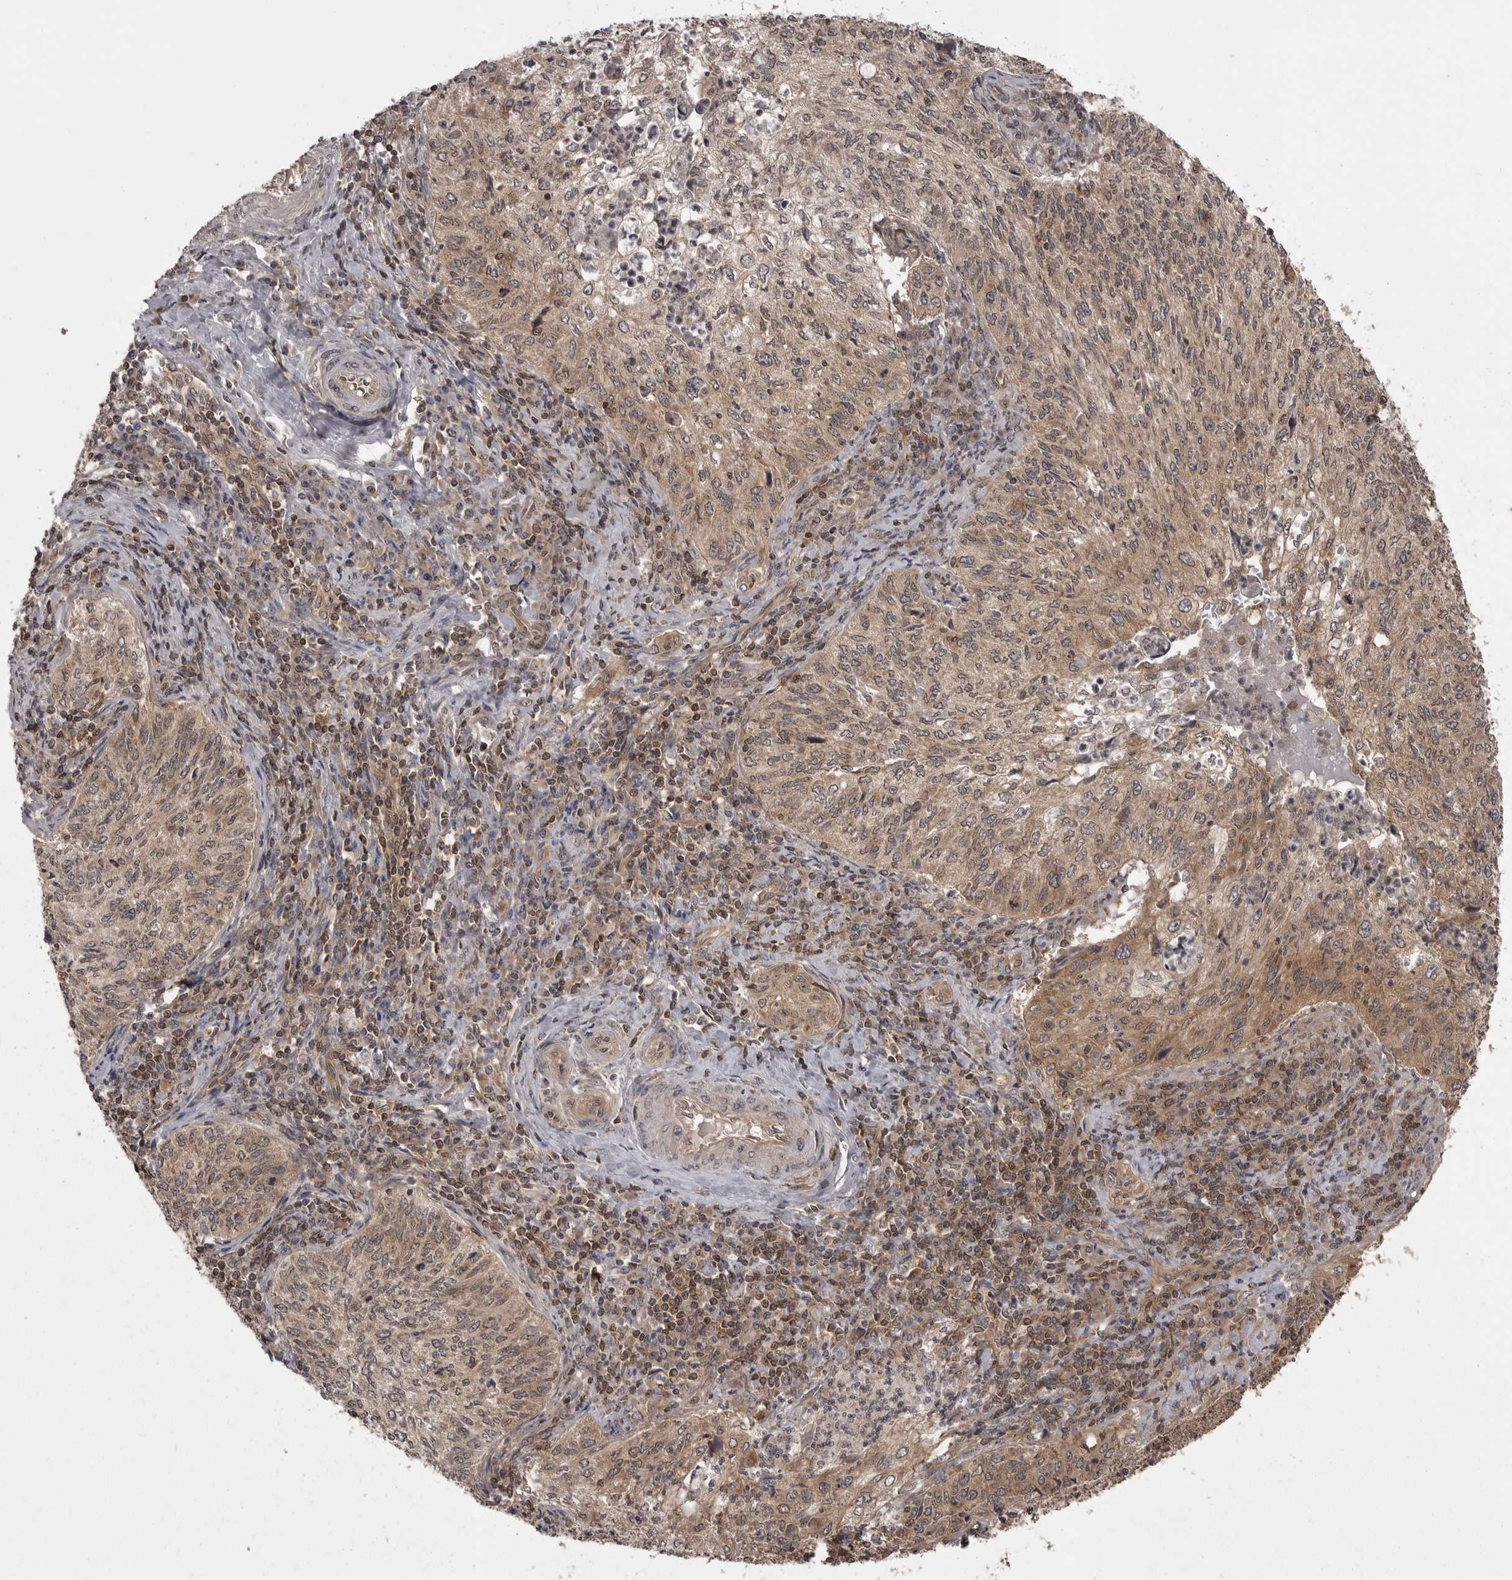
{"staining": {"intensity": "moderate", "quantity": ">75%", "location": "cytoplasmic/membranous"}, "tissue": "cervical cancer", "cell_type": "Tumor cells", "image_type": "cancer", "snomed": [{"axis": "morphology", "description": "Squamous cell carcinoma, NOS"}, {"axis": "topography", "description": "Cervix"}], "caption": "The histopathology image exhibits a brown stain indicating the presence of a protein in the cytoplasmic/membranous of tumor cells in cervical cancer (squamous cell carcinoma). (DAB IHC with brightfield microscopy, high magnification).", "gene": "STK24", "patient": {"sex": "female", "age": 30}}